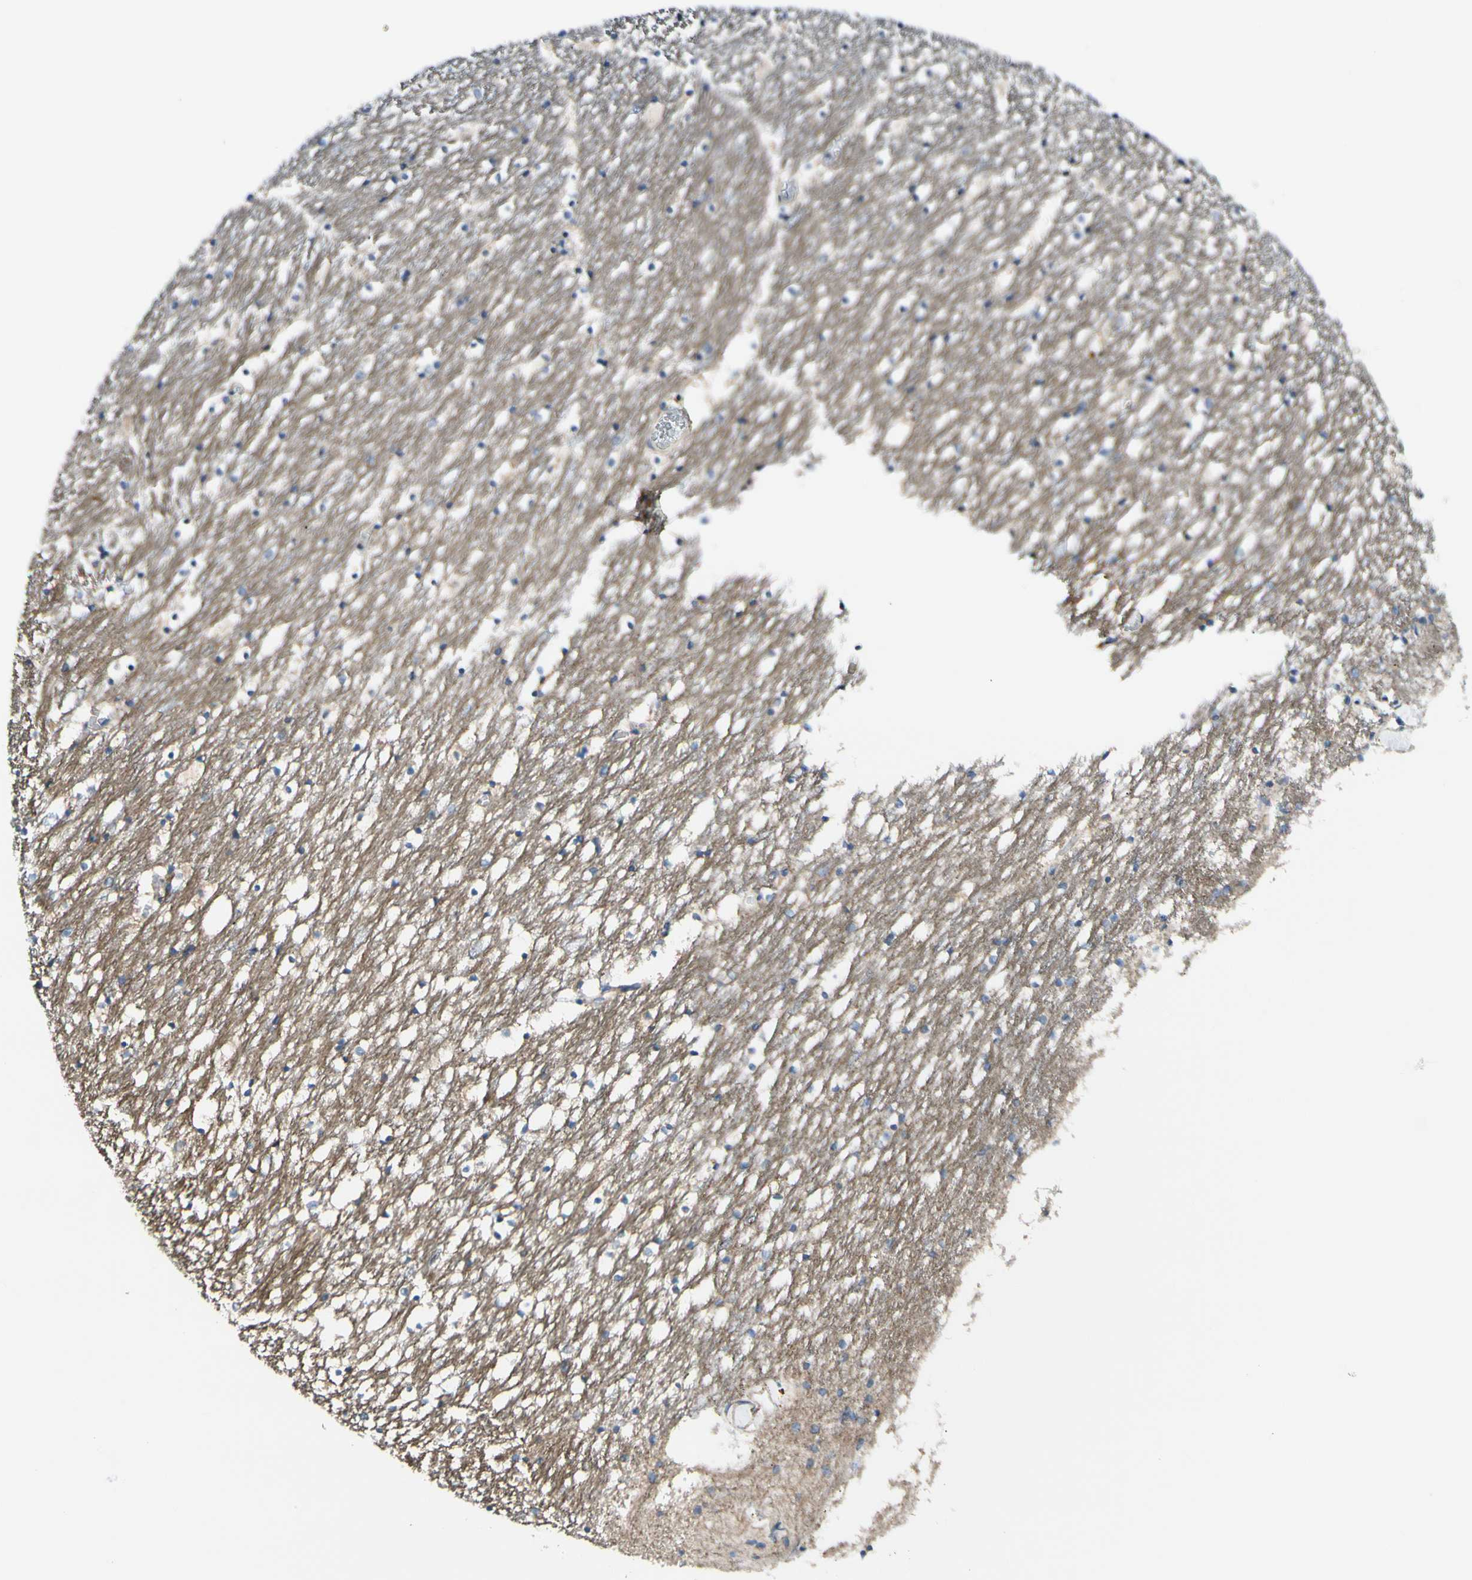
{"staining": {"intensity": "negative", "quantity": "none", "location": "none"}, "tissue": "caudate", "cell_type": "Glial cells", "image_type": "normal", "snomed": [{"axis": "morphology", "description": "Normal tissue, NOS"}, {"axis": "topography", "description": "Lateral ventricle wall"}], "caption": "Micrograph shows no significant protein positivity in glial cells of normal caudate.", "gene": "EPHA3", "patient": {"sex": "male", "age": 45}}